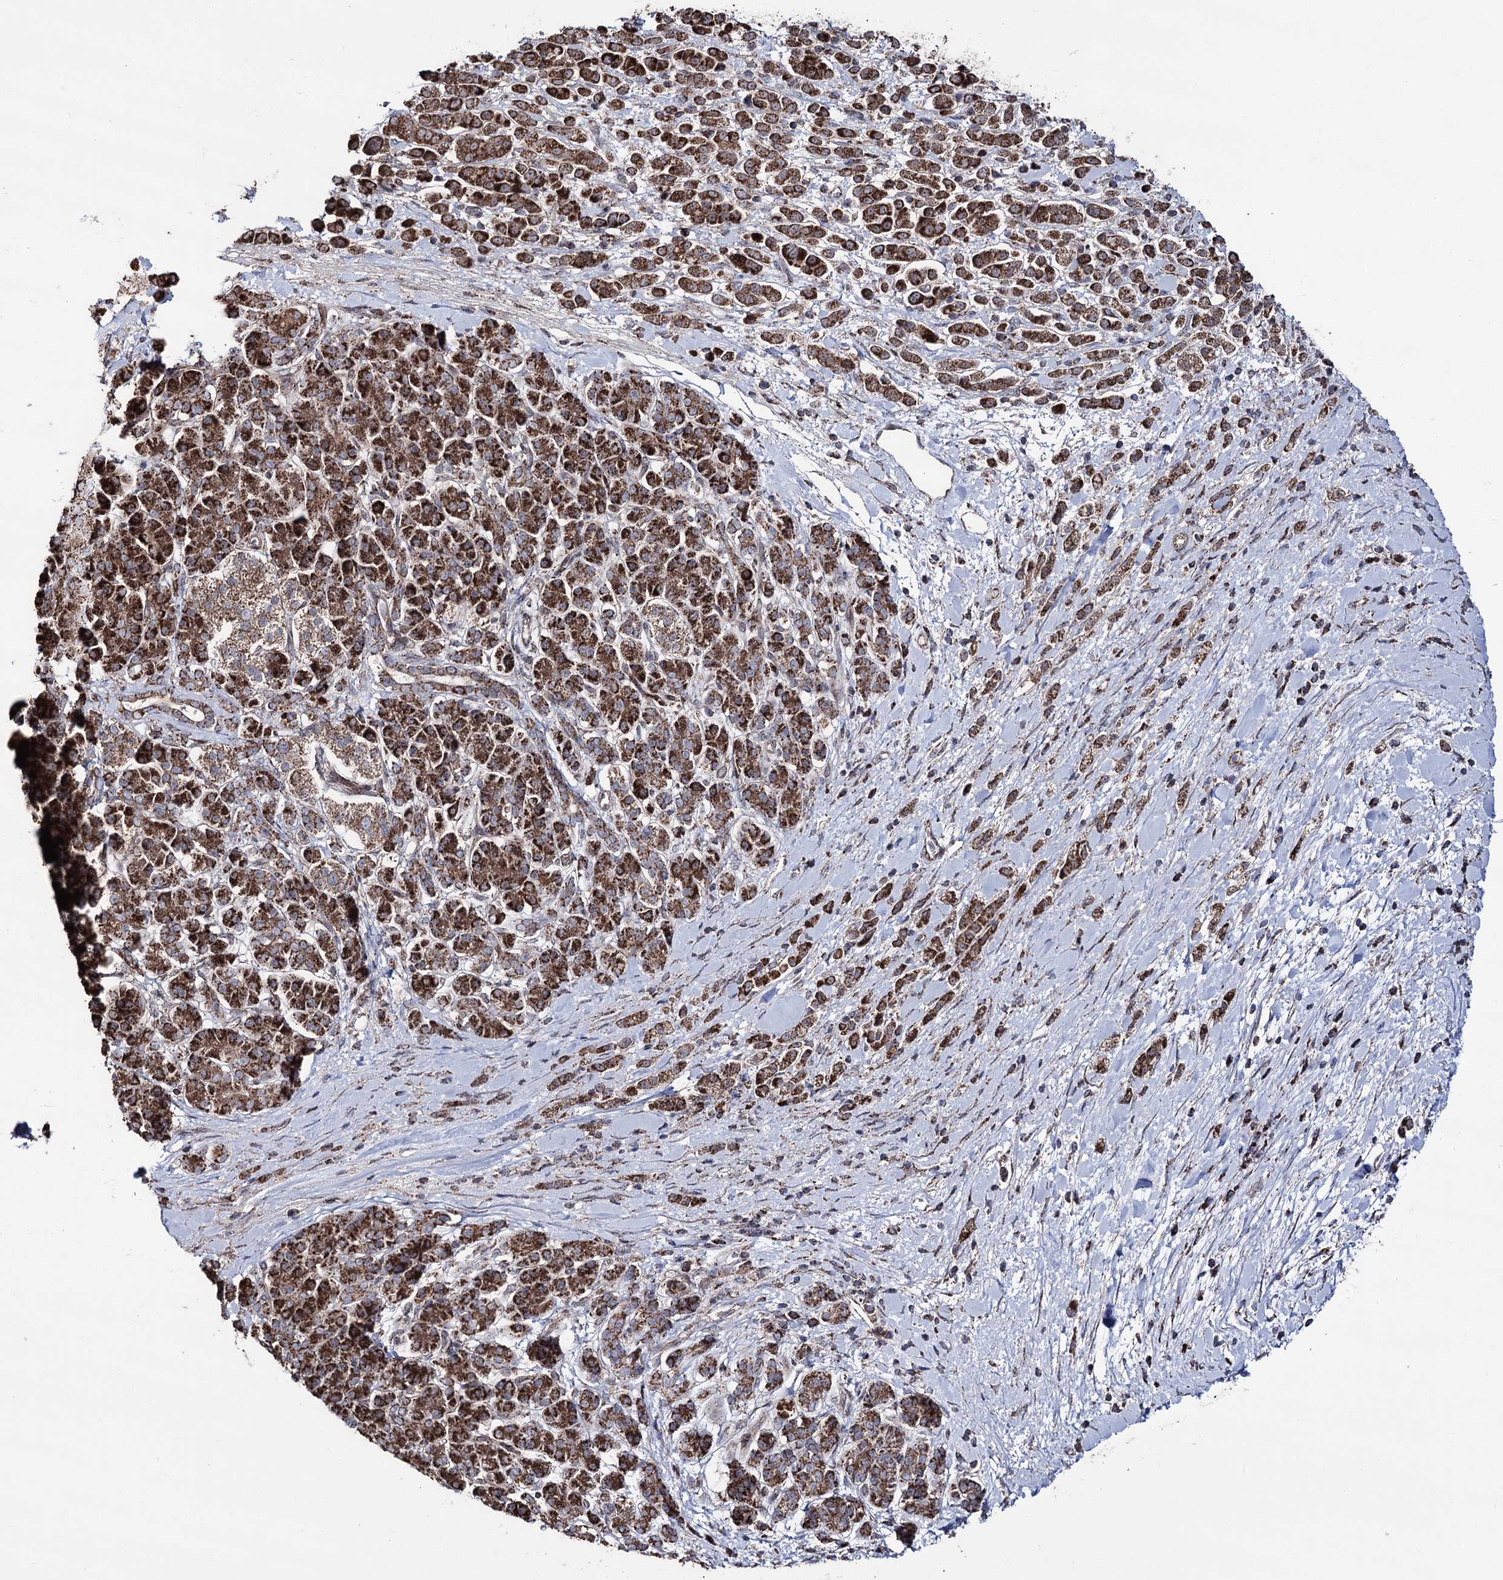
{"staining": {"intensity": "strong", "quantity": ">75%", "location": "cytoplasmic/membranous"}, "tissue": "pancreatic cancer", "cell_type": "Tumor cells", "image_type": "cancer", "snomed": [{"axis": "morphology", "description": "Normal tissue, NOS"}, {"axis": "morphology", "description": "Adenocarcinoma, NOS"}, {"axis": "topography", "description": "Pancreas"}], "caption": "Strong cytoplasmic/membranous protein positivity is present in about >75% of tumor cells in pancreatic adenocarcinoma.", "gene": "CREB3L4", "patient": {"sex": "female", "age": 64}}